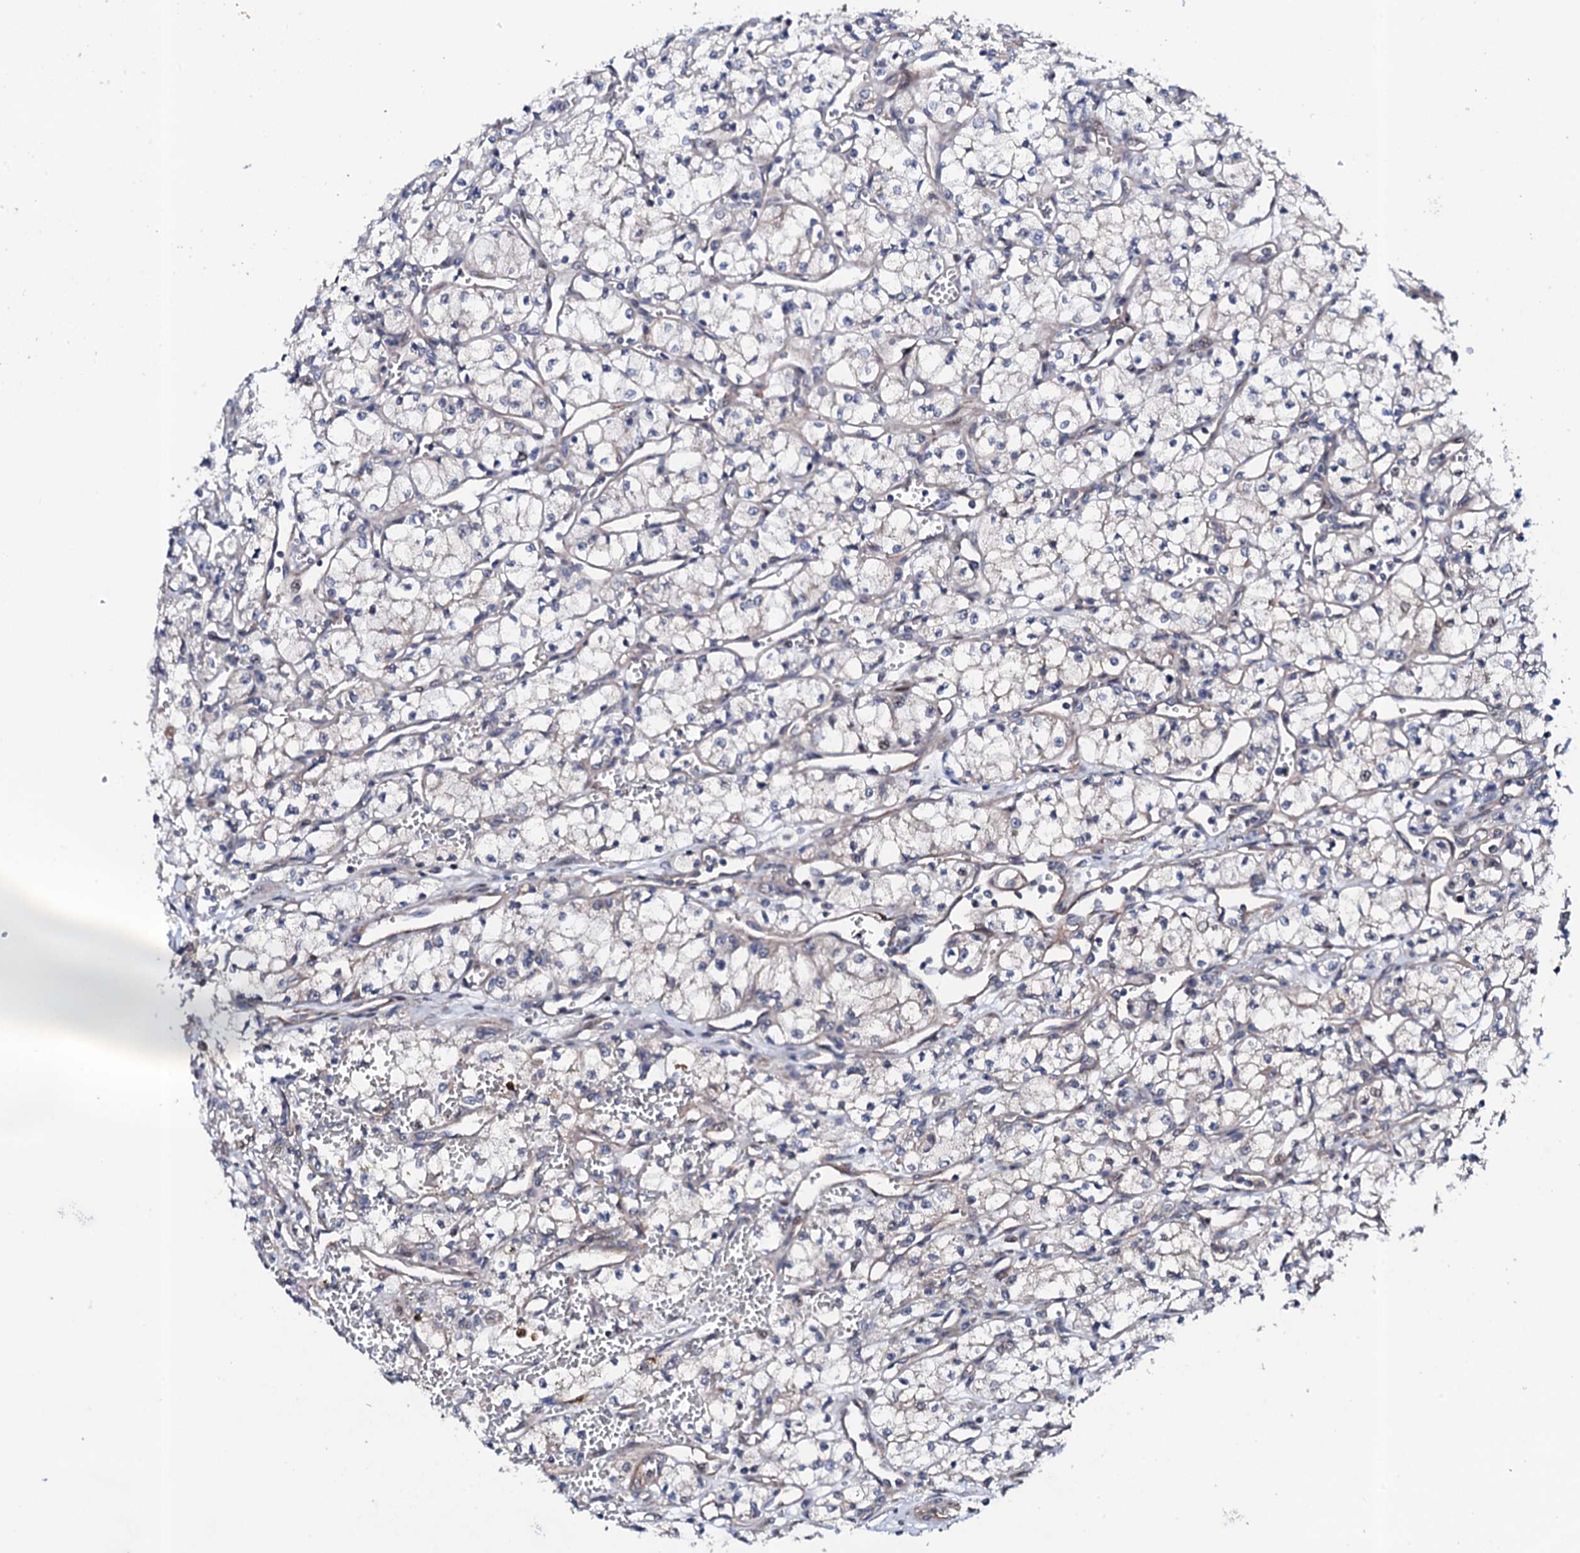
{"staining": {"intensity": "negative", "quantity": "none", "location": "none"}, "tissue": "renal cancer", "cell_type": "Tumor cells", "image_type": "cancer", "snomed": [{"axis": "morphology", "description": "Adenocarcinoma, NOS"}, {"axis": "topography", "description": "Kidney"}], "caption": "There is no significant expression in tumor cells of renal adenocarcinoma.", "gene": "CIAO2A", "patient": {"sex": "male", "age": 59}}